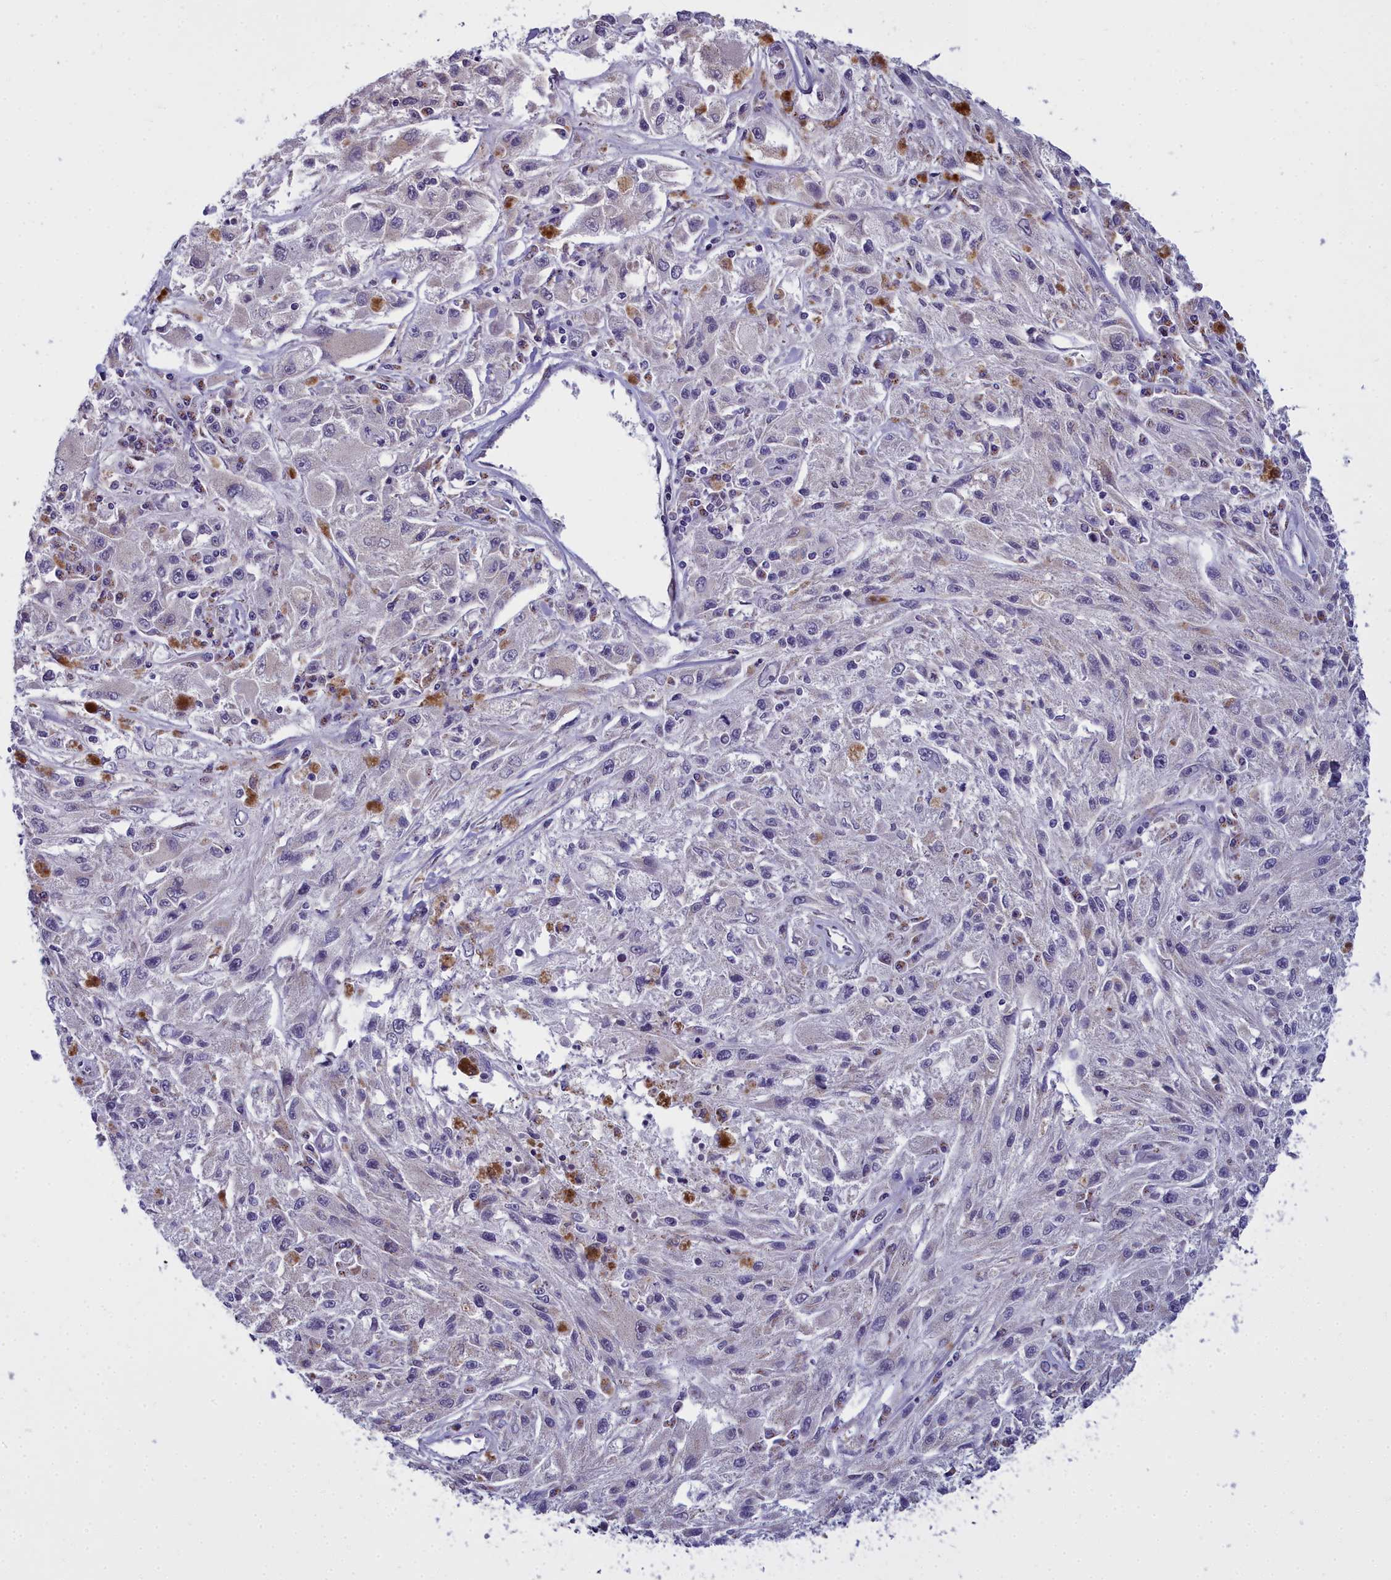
{"staining": {"intensity": "negative", "quantity": "none", "location": "none"}, "tissue": "melanoma", "cell_type": "Tumor cells", "image_type": "cancer", "snomed": [{"axis": "morphology", "description": "Malignant melanoma, Metastatic site"}, {"axis": "topography", "description": "Skin"}], "caption": "Melanoma was stained to show a protein in brown. There is no significant staining in tumor cells.", "gene": "WDPCP", "patient": {"sex": "male", "age": 53}}